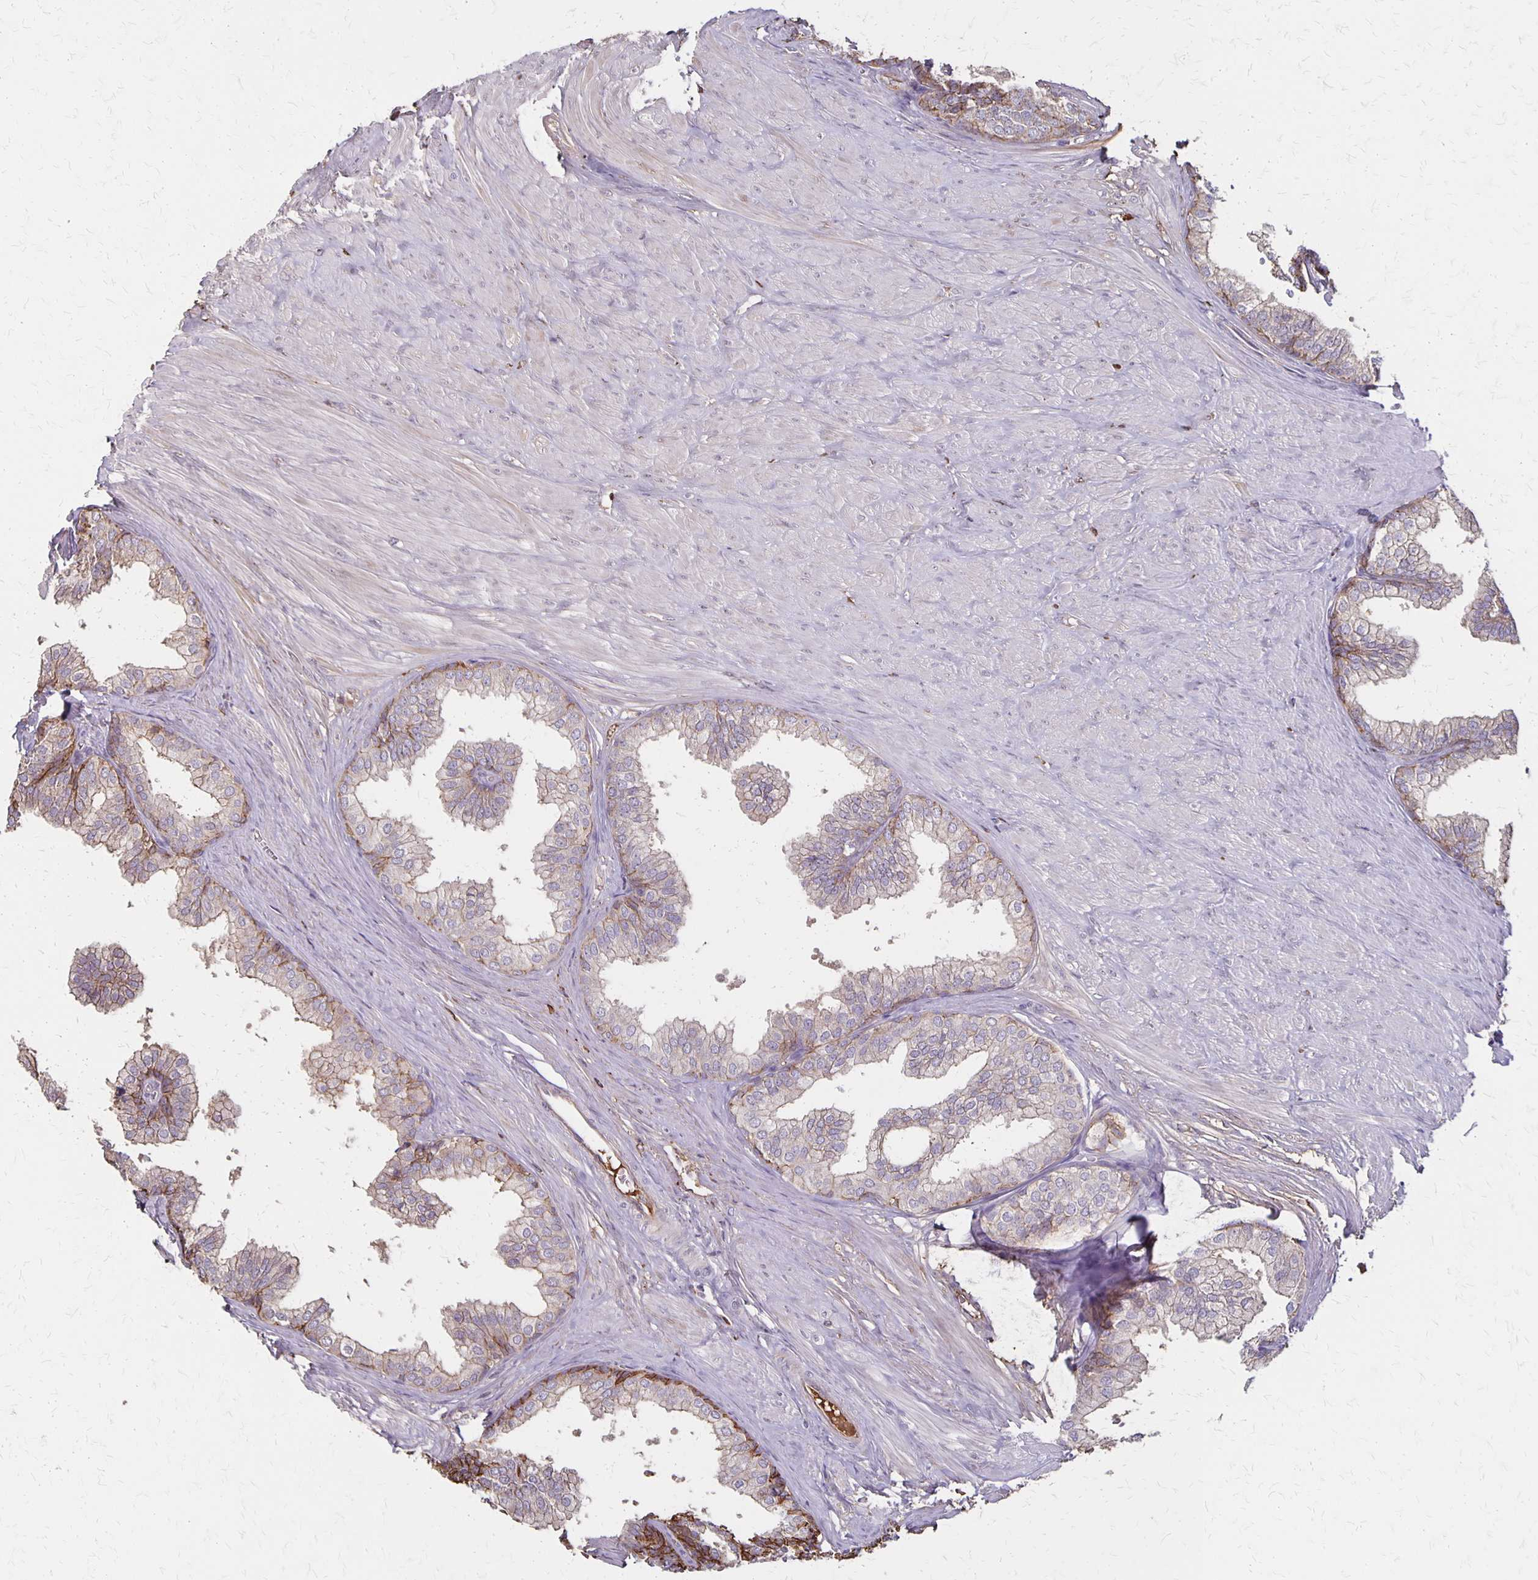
{"staining": {"intensity": "moderate", "quantity": "<25%", "location": "cytoplasmic/membranous"}, "tissue": "prostate", "cell_type": "Glandular cells", "image_type": "normal", "snomed": [{"axis": "morphology", "description": "Normal tissue, NOS"}, {"axis": "topography", "description": "Prostate"}, {"axis": "topography", "description": "Peripheral nerve tissue"}], "caption": "Brown immunohistochemical staining in unremarkable prostate displays moderate cytoplasmic/membranous staining in approximately <25% of glandular cells. Immunohistochemistry stains the protein in brown and the nuclei are stained blue.", "gene": "PROM2", "patient": {"sex": "male", "age": 55}}